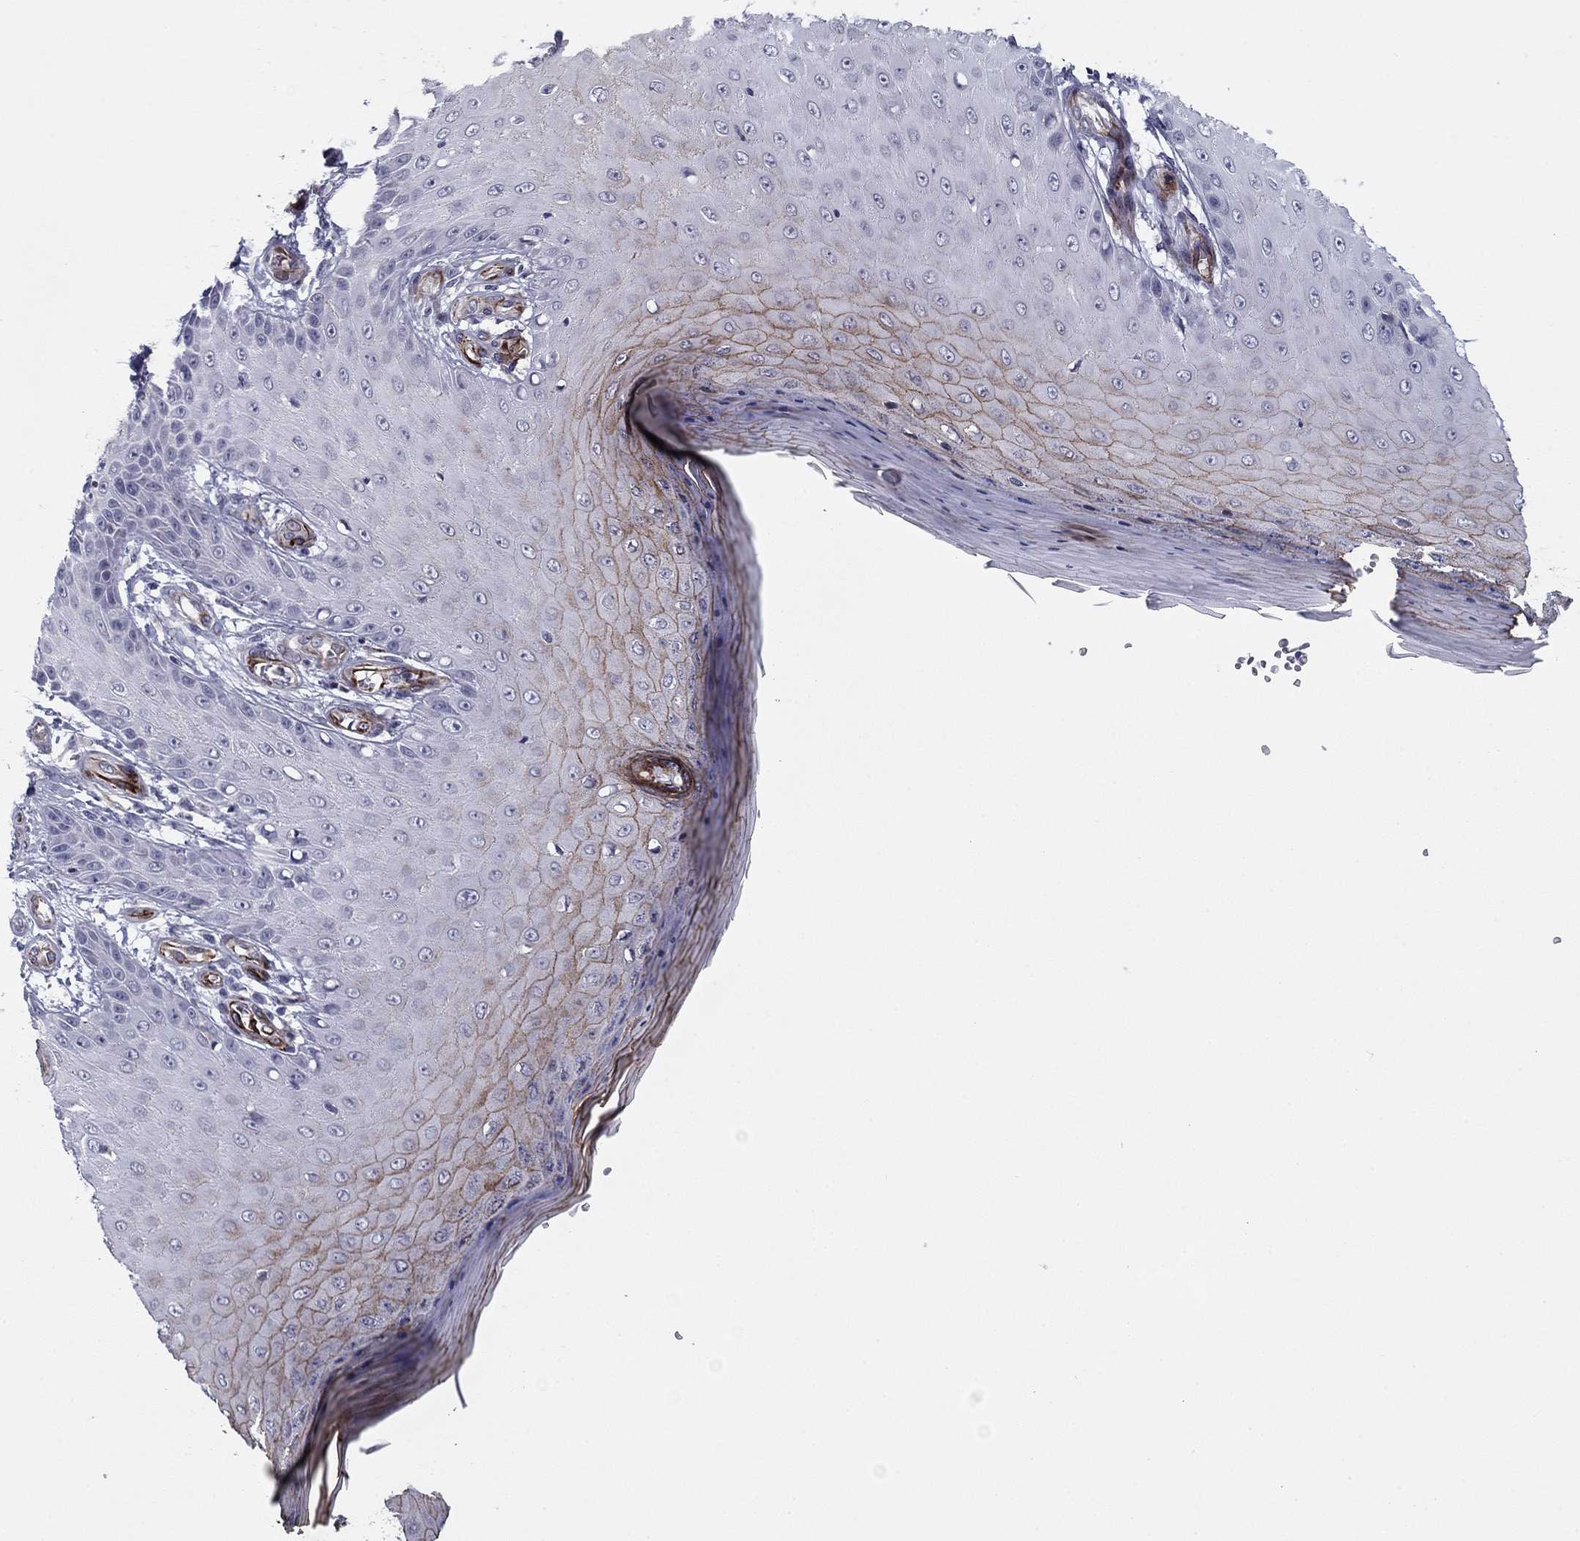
{"staining": {"intensity": "moderate", "quantity": "<25%", "location": "cytoplasmic/membranous"}, "tissue": "skin cancer", "cell_type": "Tumor cells", "image_type": "cancer", "snomed": [{"axis": "morphology", "description": "Inflammation, NOS"}, {"axis": "morphology", "description": "Squamous cell carcinoma, NOS"}, {"axis": "topography", "description": "Skin"}], "caption": "Protein staining of skin cancer tissue reveals moderate cytoplasmic/membranous expression in approximately <25% of tumor cells.", "gene": "ANKS4B", "patient": {"sex": "male", "age": 70}}